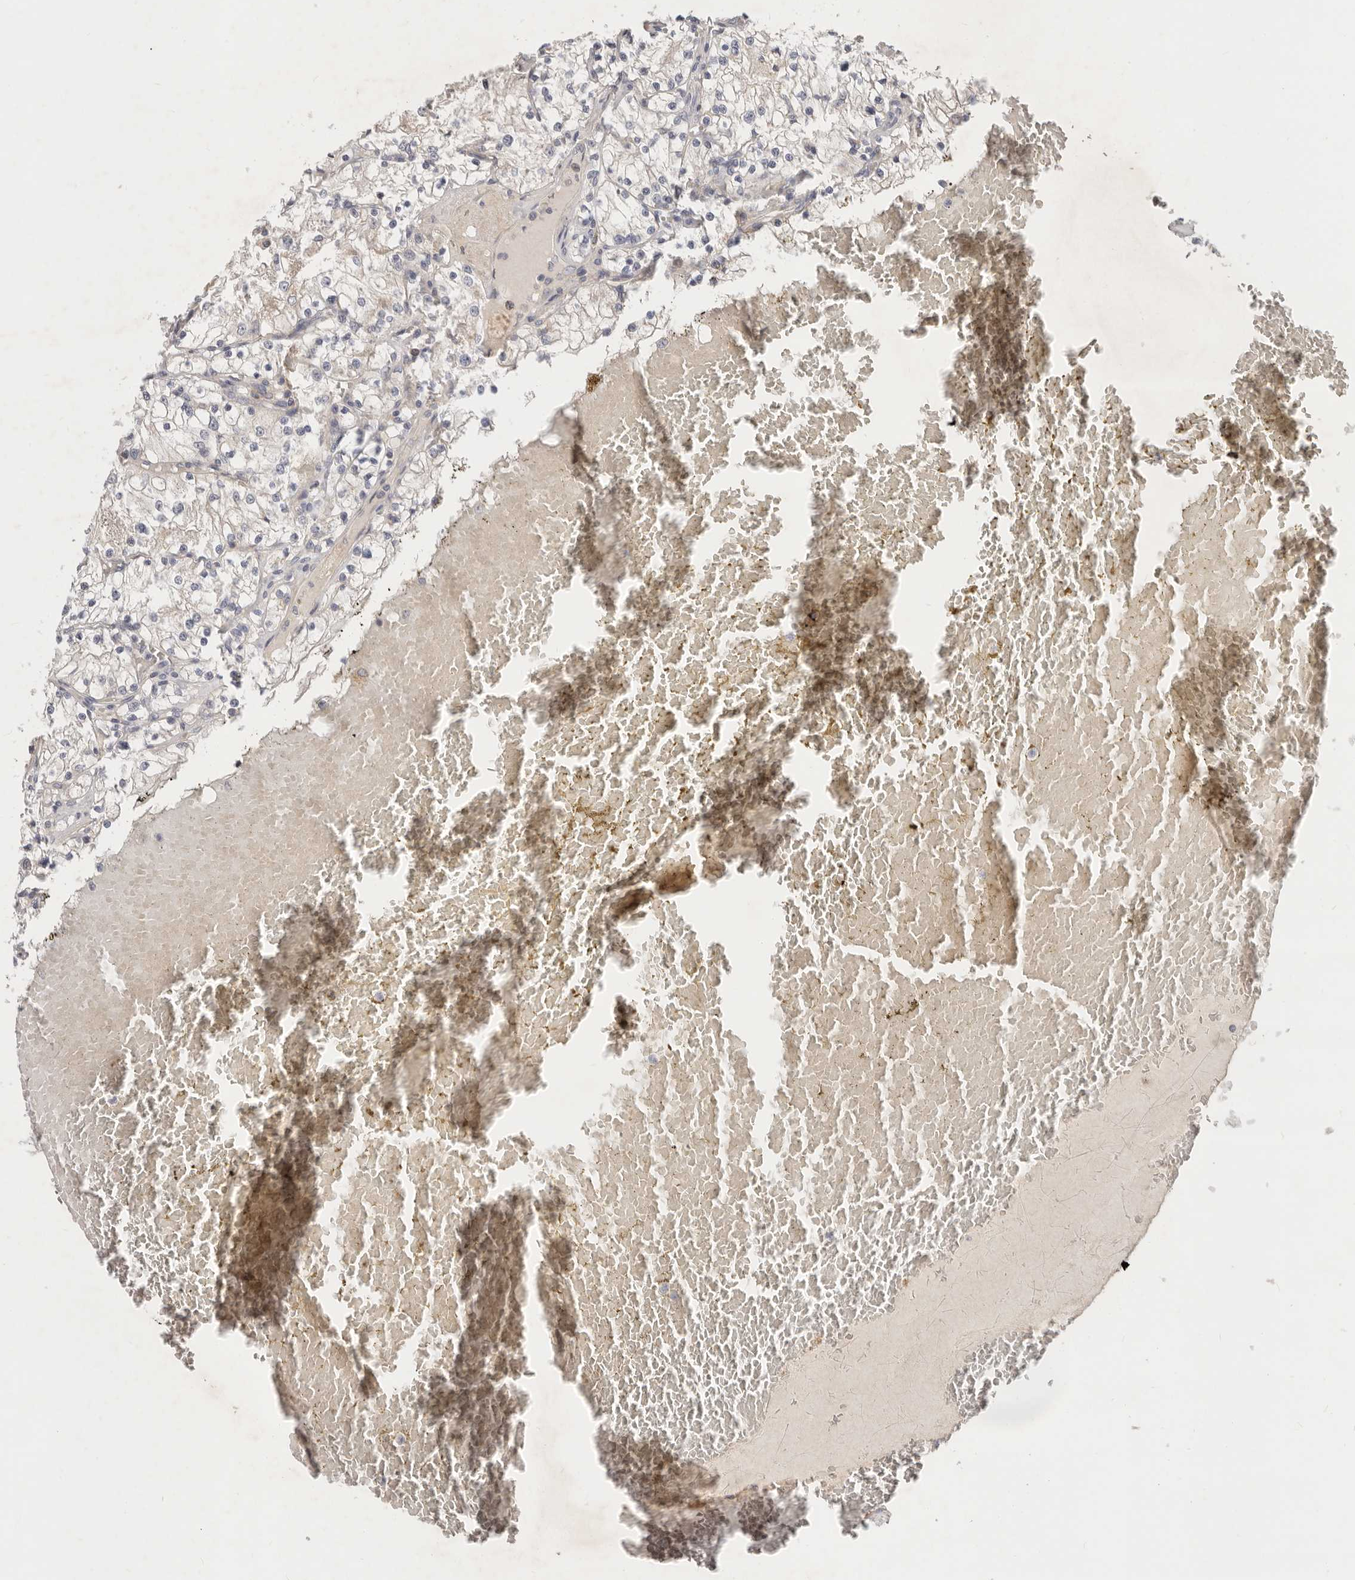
{"staining": {"intensity": "negative", "quantity": "none", "location": "none"}, "tissue": "renal cancer", "cell_type": "Tumor cells", "image_type": "cancer", "snomed": [{"axis": "morphology", "description": "Normal tissue, NOS"}, {"axis": "morphology", "description": "Adenocarcinoma, NOS"}, {"axis": "topography", "description": "Kidney"}], "caption": "Tumor cells show no significant staining in renal adenocarcinoma.", "gene": "TFB2M", "patient": {"sex": "male", "age": 68}}